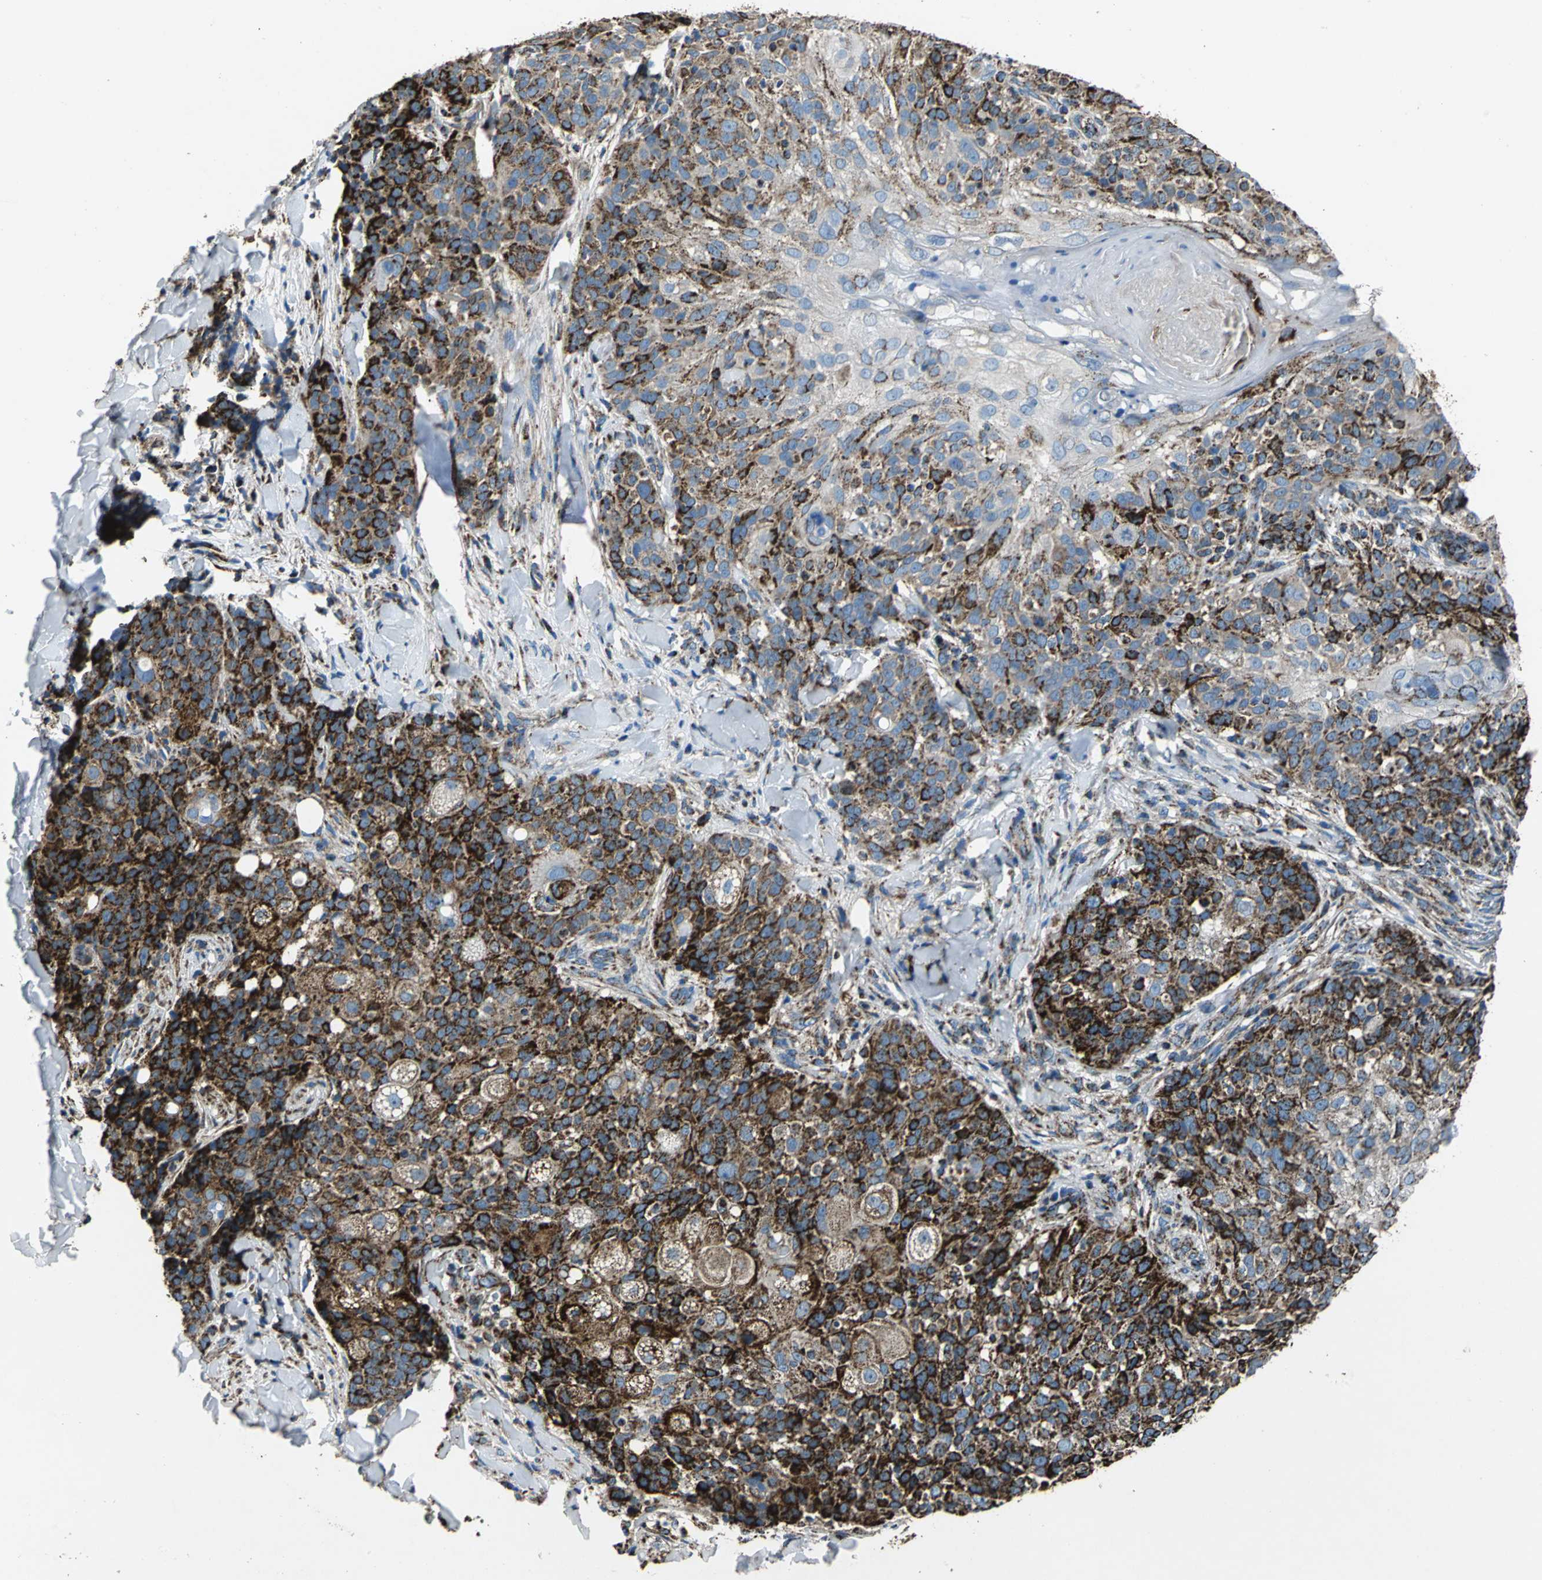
{"staining": {"intensity": "strong", "quantity": ">75%", "location": "cytoplasmic/membranous"}, "tissue": "skin cancer", "cell_type": "Tumor cells", "image_type": "cancer", "snomed": [{"axis": "morphology", "description": "Normal tissue, NOS"}, {"axis": "morphology", "description": "Squamous cell carcinoma, NOS"}, {"axis": "topography", "description": "Skin"}], "caption": "Immunohistochemistry of human squamous cell carcinoma (skin) displays high levels of strong cytoplasmic/membranous positivity in about >75% of tumor cells.", "gene": "ECH1", "patient": {"sex": "female", "age": 83}}